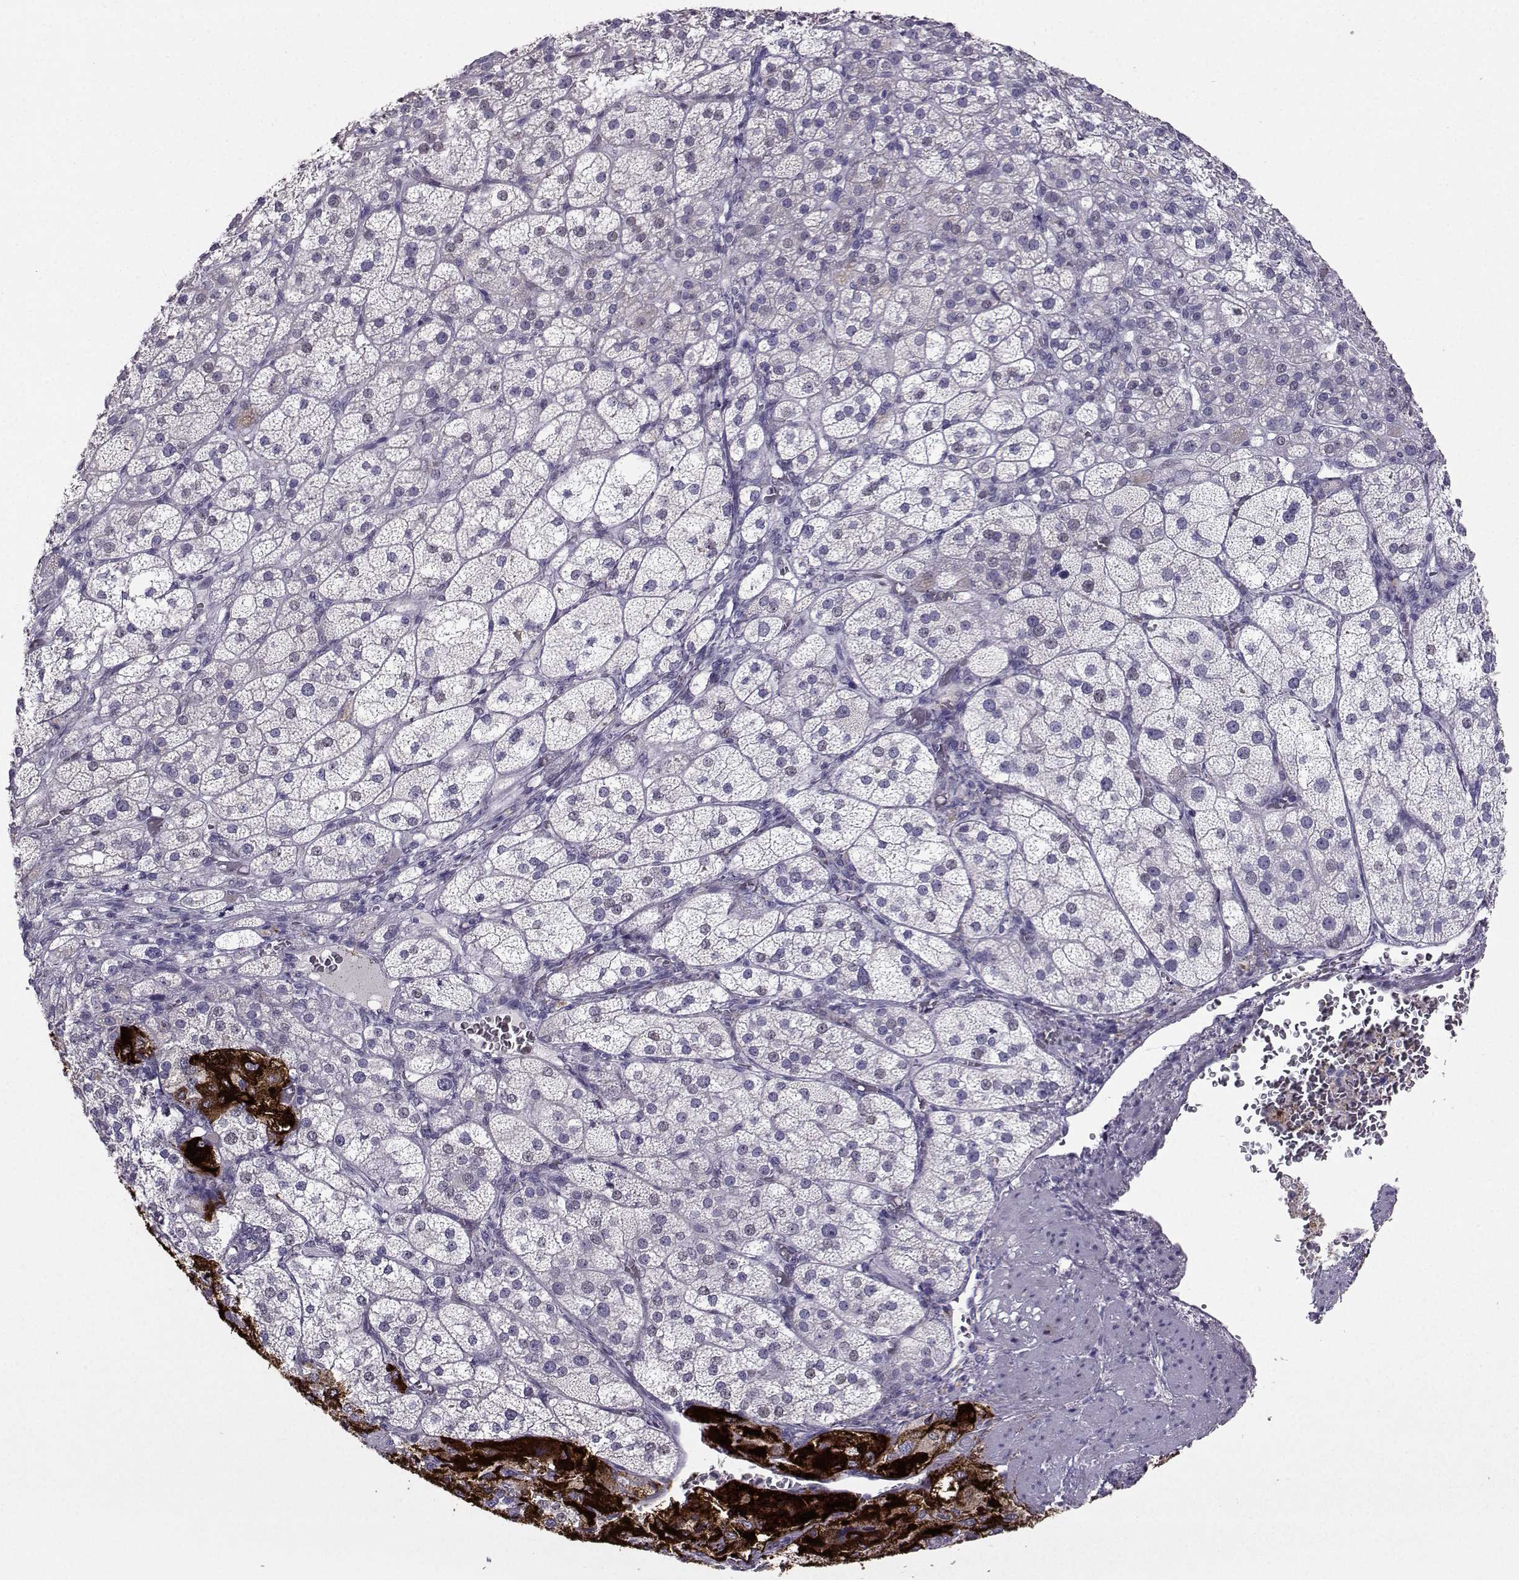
{"staining": {"intensity": "strong", "quantity": "<25%", "location": "cytoplasmic/membranous"}, "tissue": "adrenal gland", "cell_type": "Glandular cells", "image_type": "normal", "snomed": [{"axis": "morphology", "description": "Normal tissue, NOS"}, {"axis": "topography", "description": "Adrenal gland"}], "caption": "Immunohistochemical staining of unremarkable adrenal gland displays strong cytoplasmic/membranous protein staining in approximately <25% of glandular cells. (DAB = brown stain, brightfield microscopy at high magnification).", "gene": "CARTPT", "patient": {"sex": "female", "age": 60}}